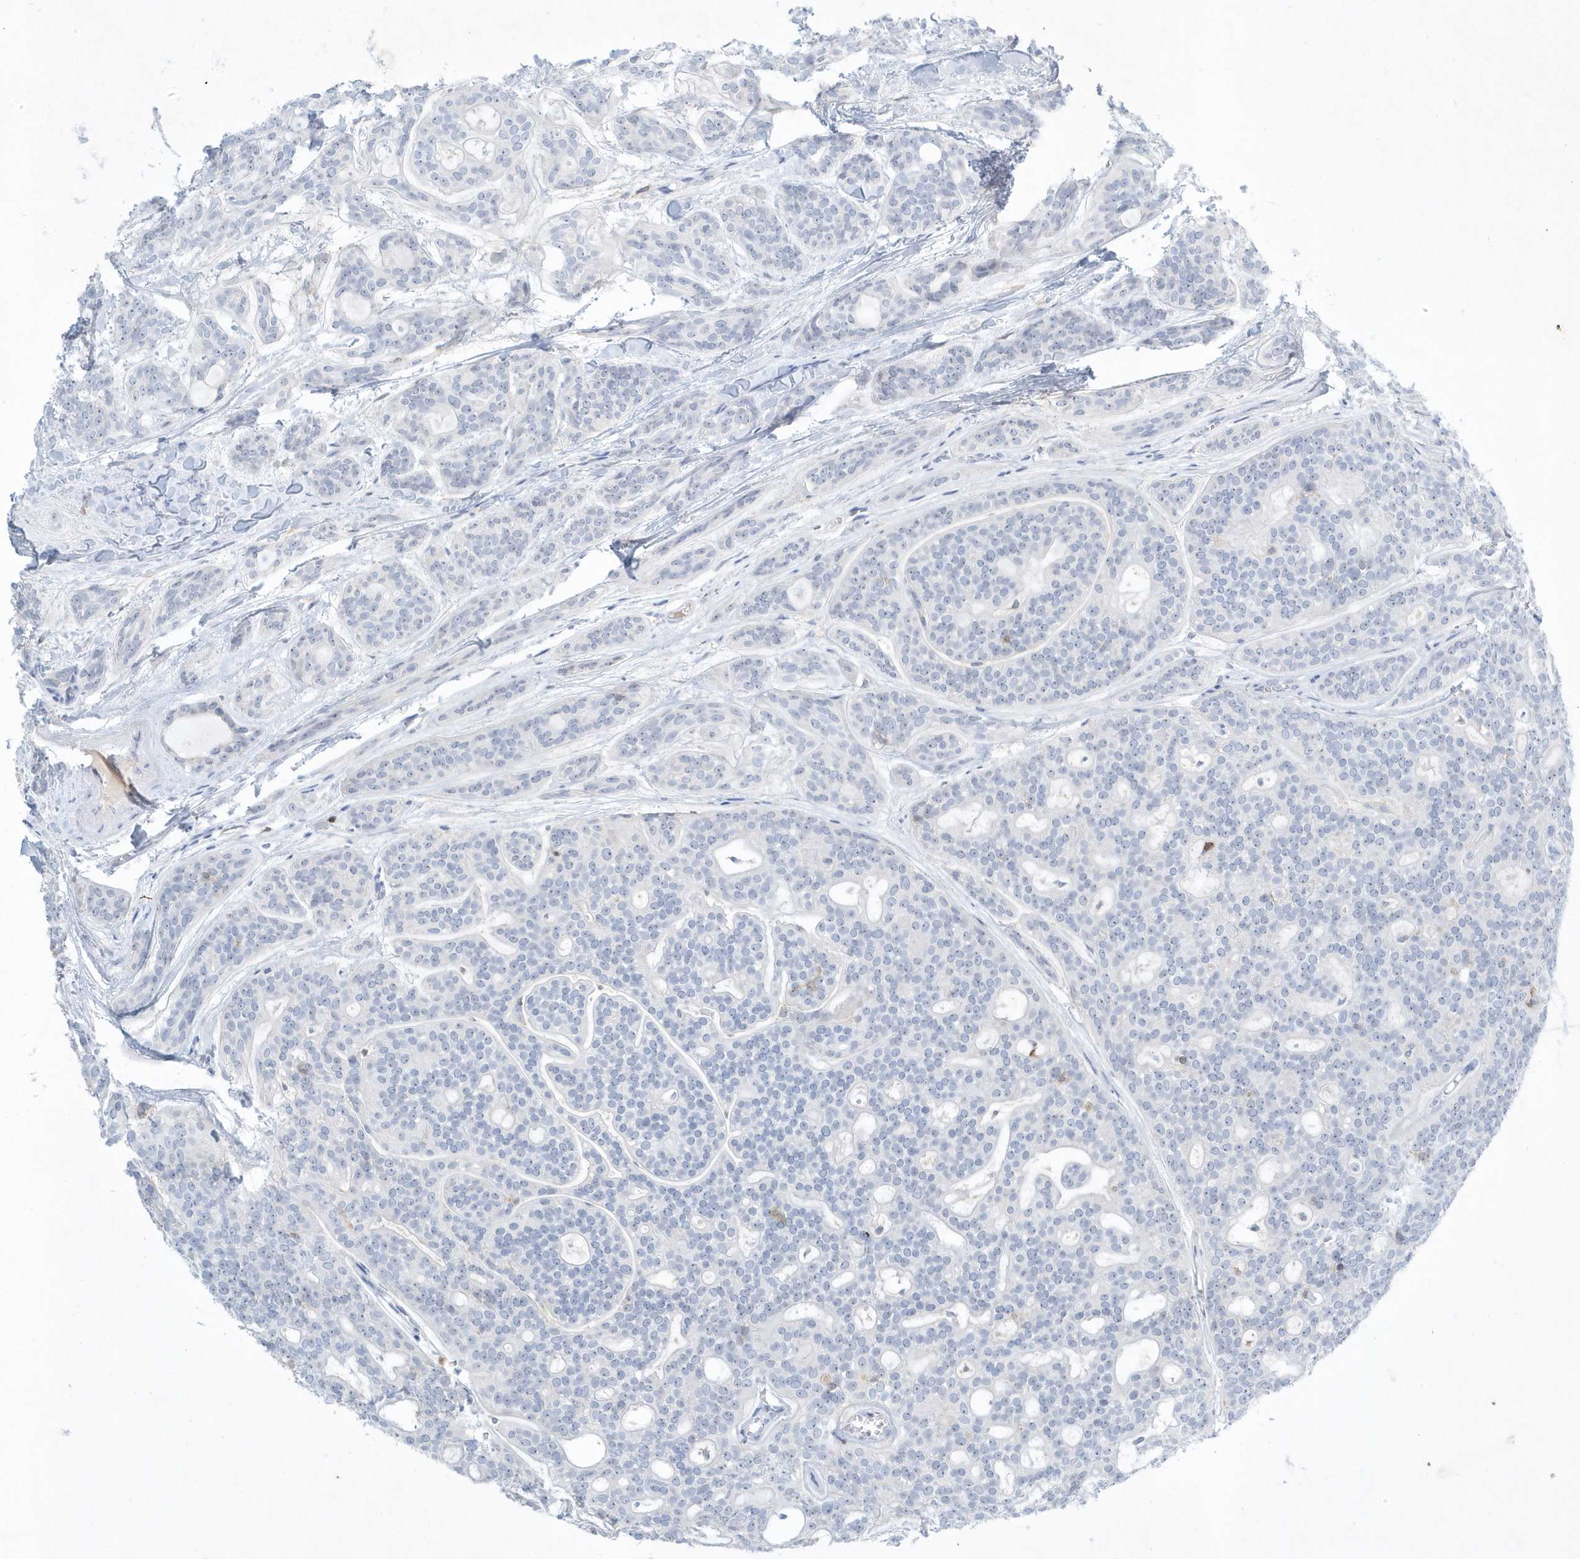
{"staining": {"intensity": "negative", "quantity": "none", "location": "none"}, "tissue": "head and neck cancer", "cell_type": "Tumor cells", "image_type": "cancer", "snomed": [{"axis": "morphology", "description": "Adenocarcinoma, NOS"}, {"axis": "topography", "description": "Head-Neck"}], "caption": "A micrograph of human head and neck cancer (adenocarcinoma) is negative for staining in tumor cells.", "gene": "PSD4", "patient": {"sex": "male", "age": 66}}